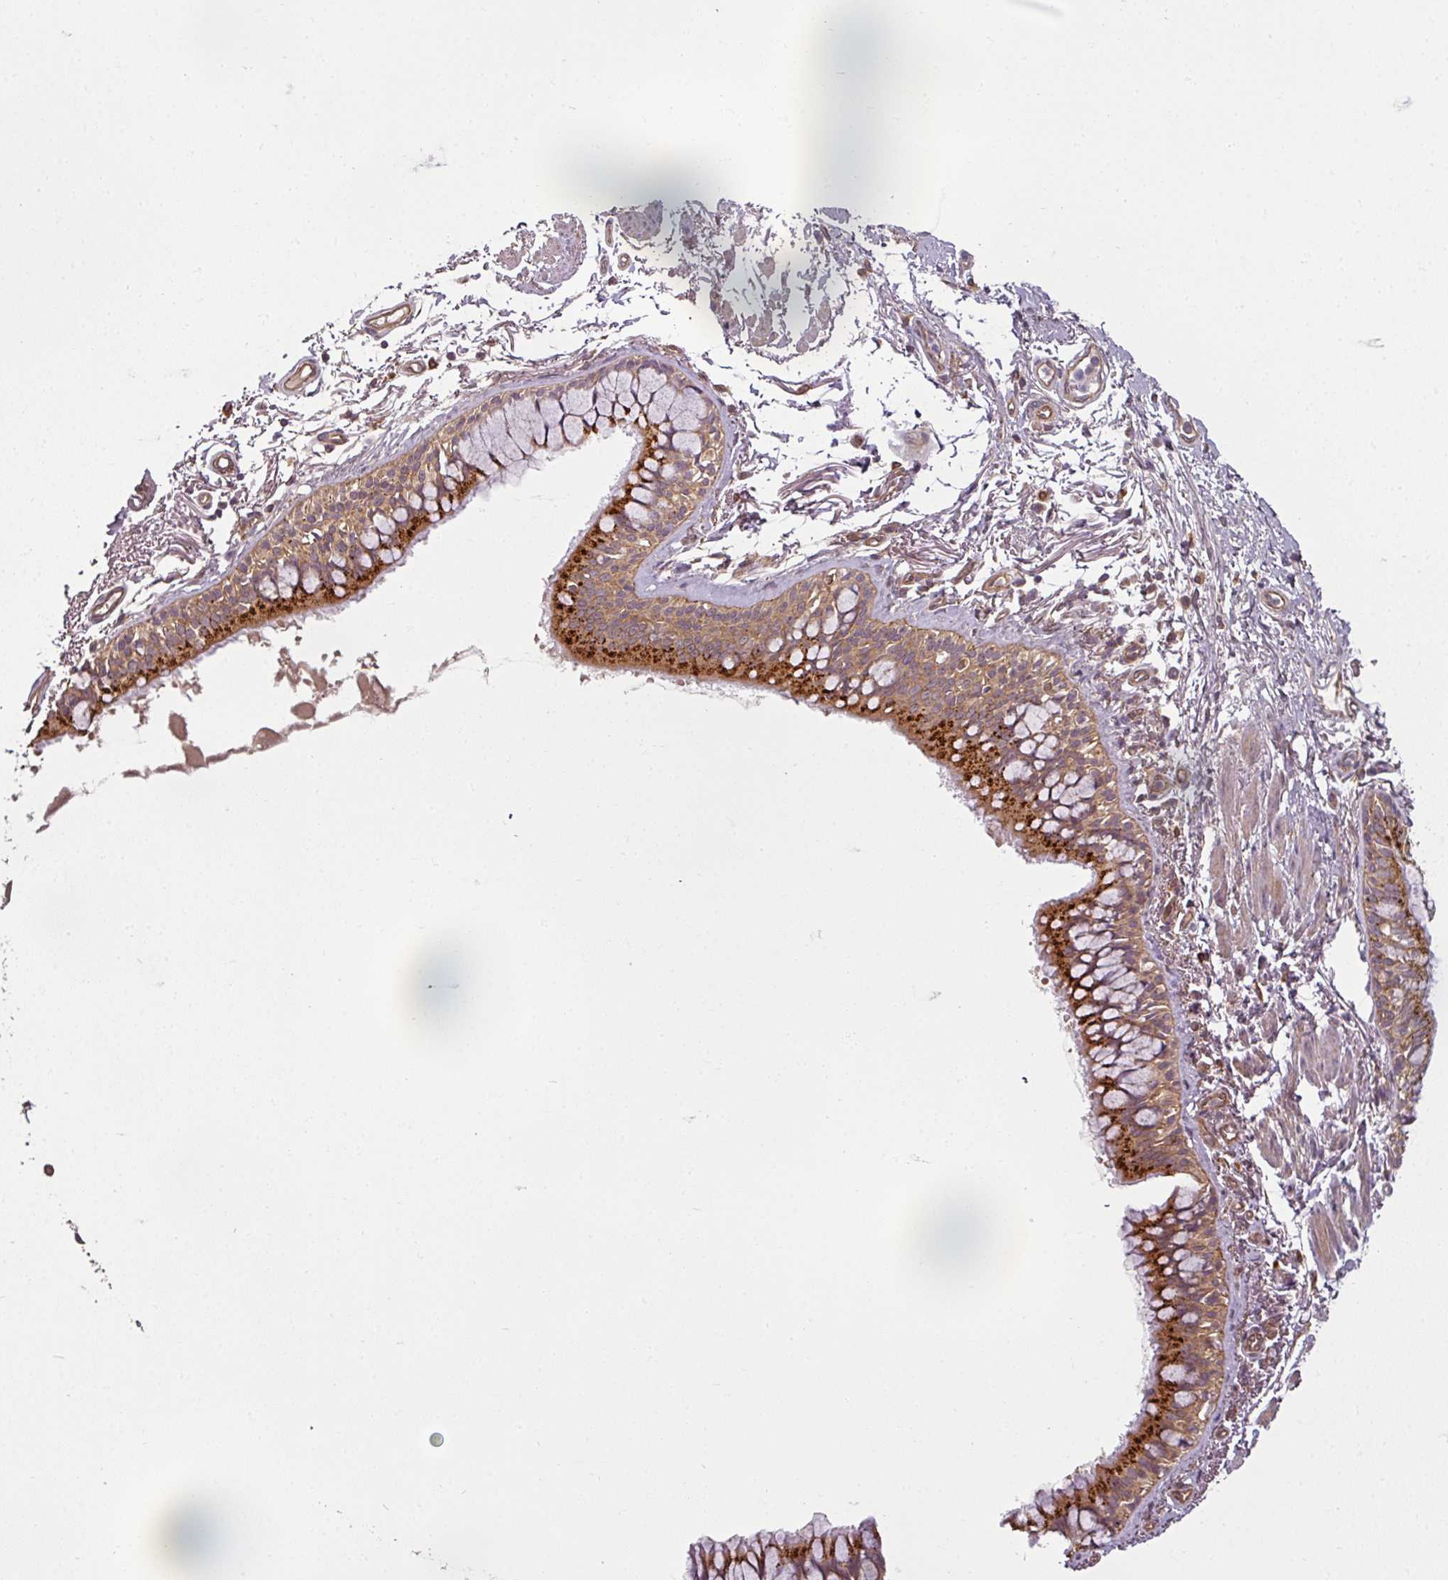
{"staining": {"intensity": "strong", "quantity": ">75%", "location": "cytoplasmic/membranous"}, "tissue": "bronchus", "cell_type": "Respiratory epithelial cells", "image_type": "normal", "snomed": [{"axis": "morphology", "description": "Normal tissue, NOS"}, {"axis": "topography", "description": "Bronchus"}], "caption": "This photomicrograph exhibits immunohistochemistry staining of unremarkable human bronchus, with high strong cytoplasmic/membranous expression in approximately >75% of respiratory epithelial cells.", "gene": "DIMT1", "patient": {"sex": "male", "age": 70}}